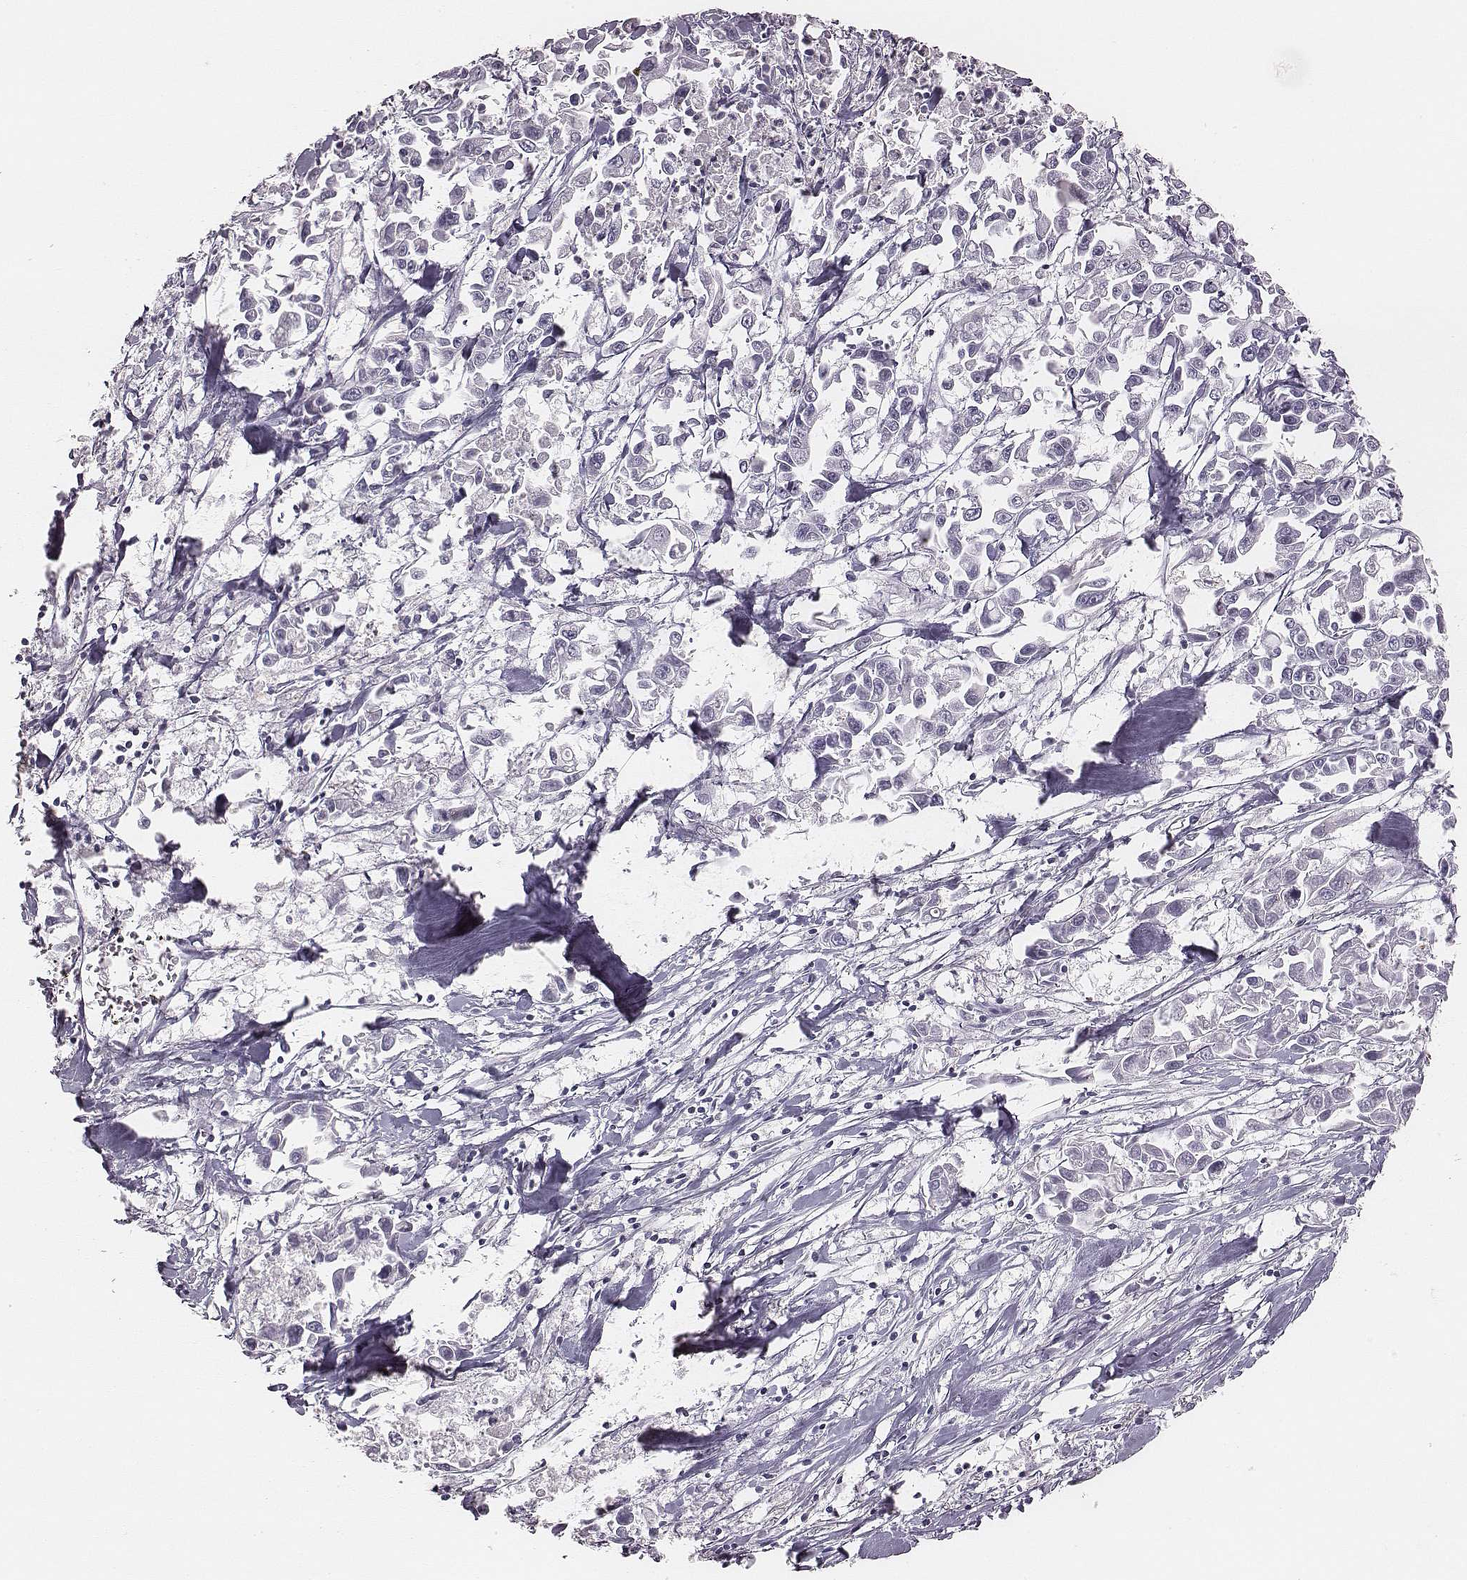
{"staining": {"intensity": "negative", "quantity": "none", "location": "none"}, "tissue": "pancreatic cancer", "cell_type": "Tumor cells", "image_type": "cancer", "snomed": [{"axis": "morphology", "description": "Adenocarcinoma, NOS"}, {"axis": "topography", "description": "Pancreas"}], "caption": "Protein analysis of adenocarcinoma (pancreatic) demonstrates no significant positivity in tumor cells.", "gene": "ZNF365", "patient": {"sex": "female", "age": 83}}